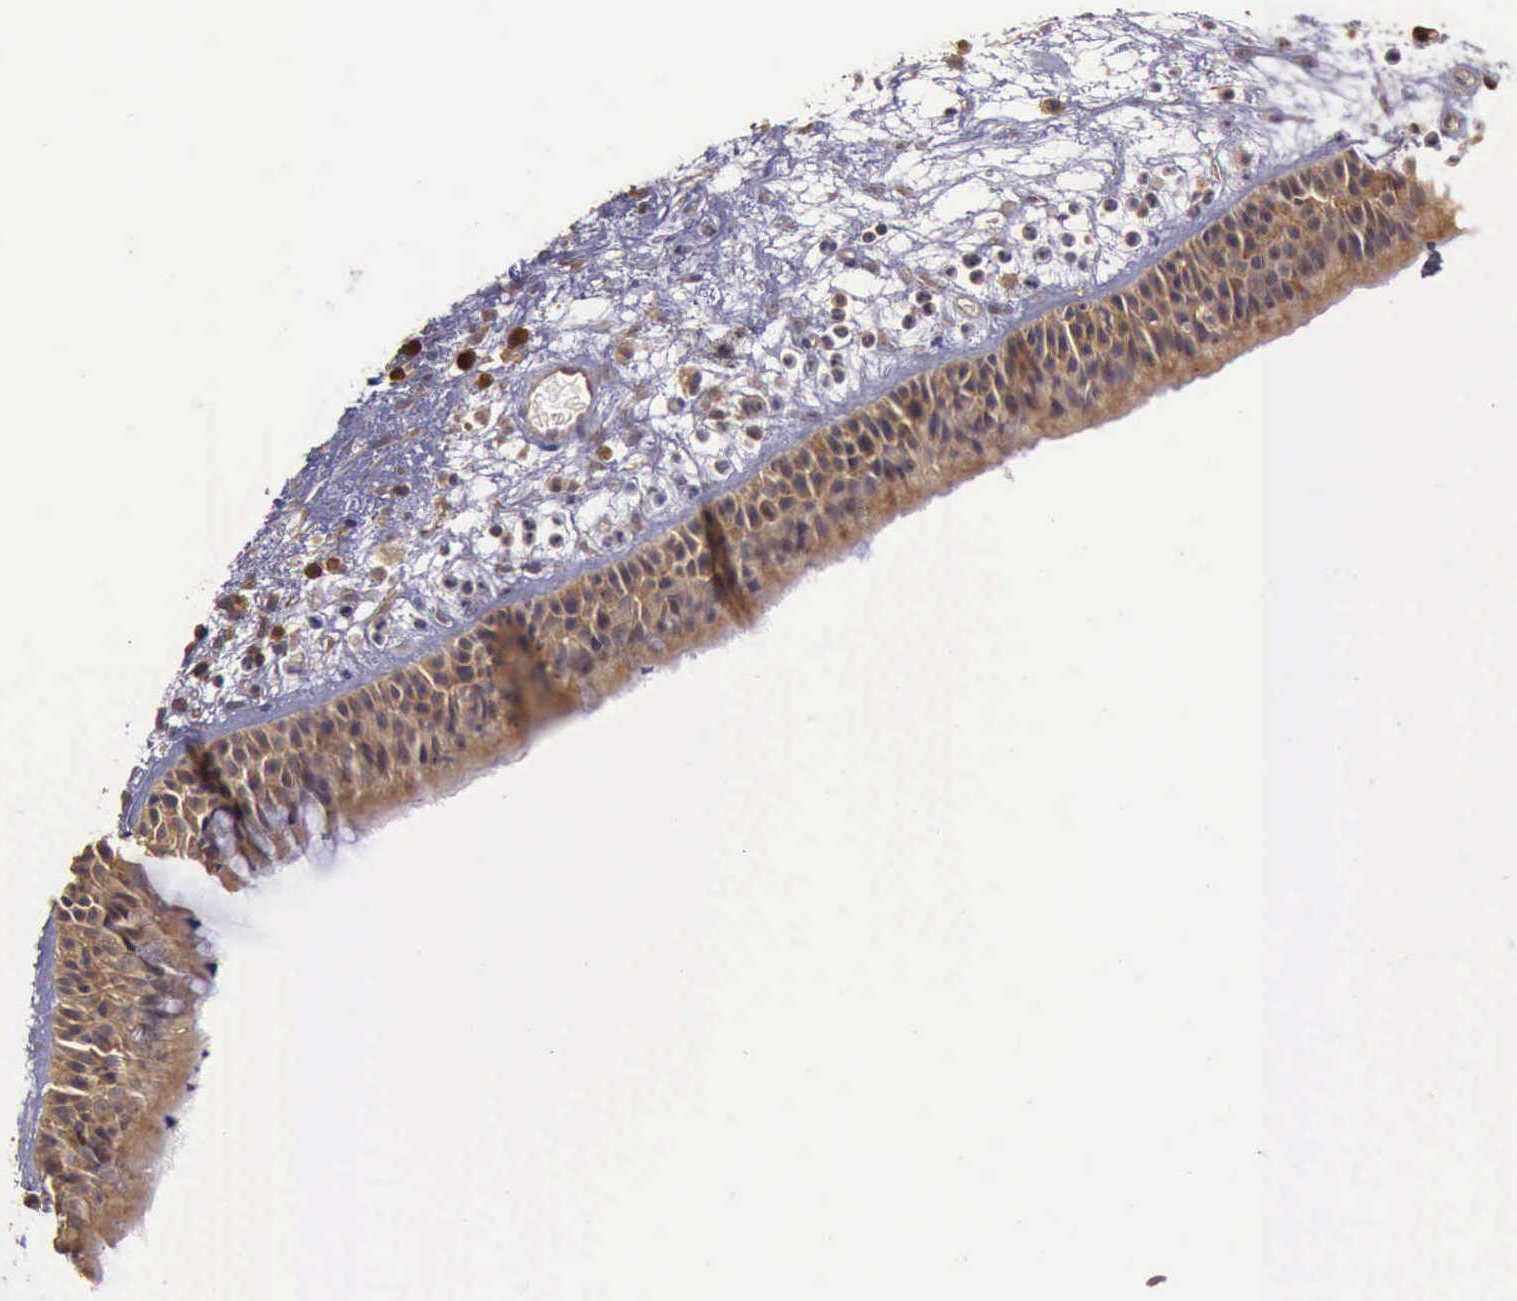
{"staining": {"intensity": "strong", "quantity": ">75%", "location": "cytoplasmic/membranous"}, "tissue": "nasopharynx", "cell_type": "Respiratory epithelial cells", "image_type": "normal", "snomed": [{"axis": "morphology", "description": "Normal tissue, NOS"}, {"axis": "topography", "description": "Nasopharynx"}], "caption": "Respiratory epithelial cells demonstrate strong cytoplasmic/membranous positivity in about >75% of cells in unremarkable nasopharynx. The protein is shown in brown color, while the nuclei are stained blue.", "gene": "EIF5", "patient": {"sex": "male", "age": 63}}